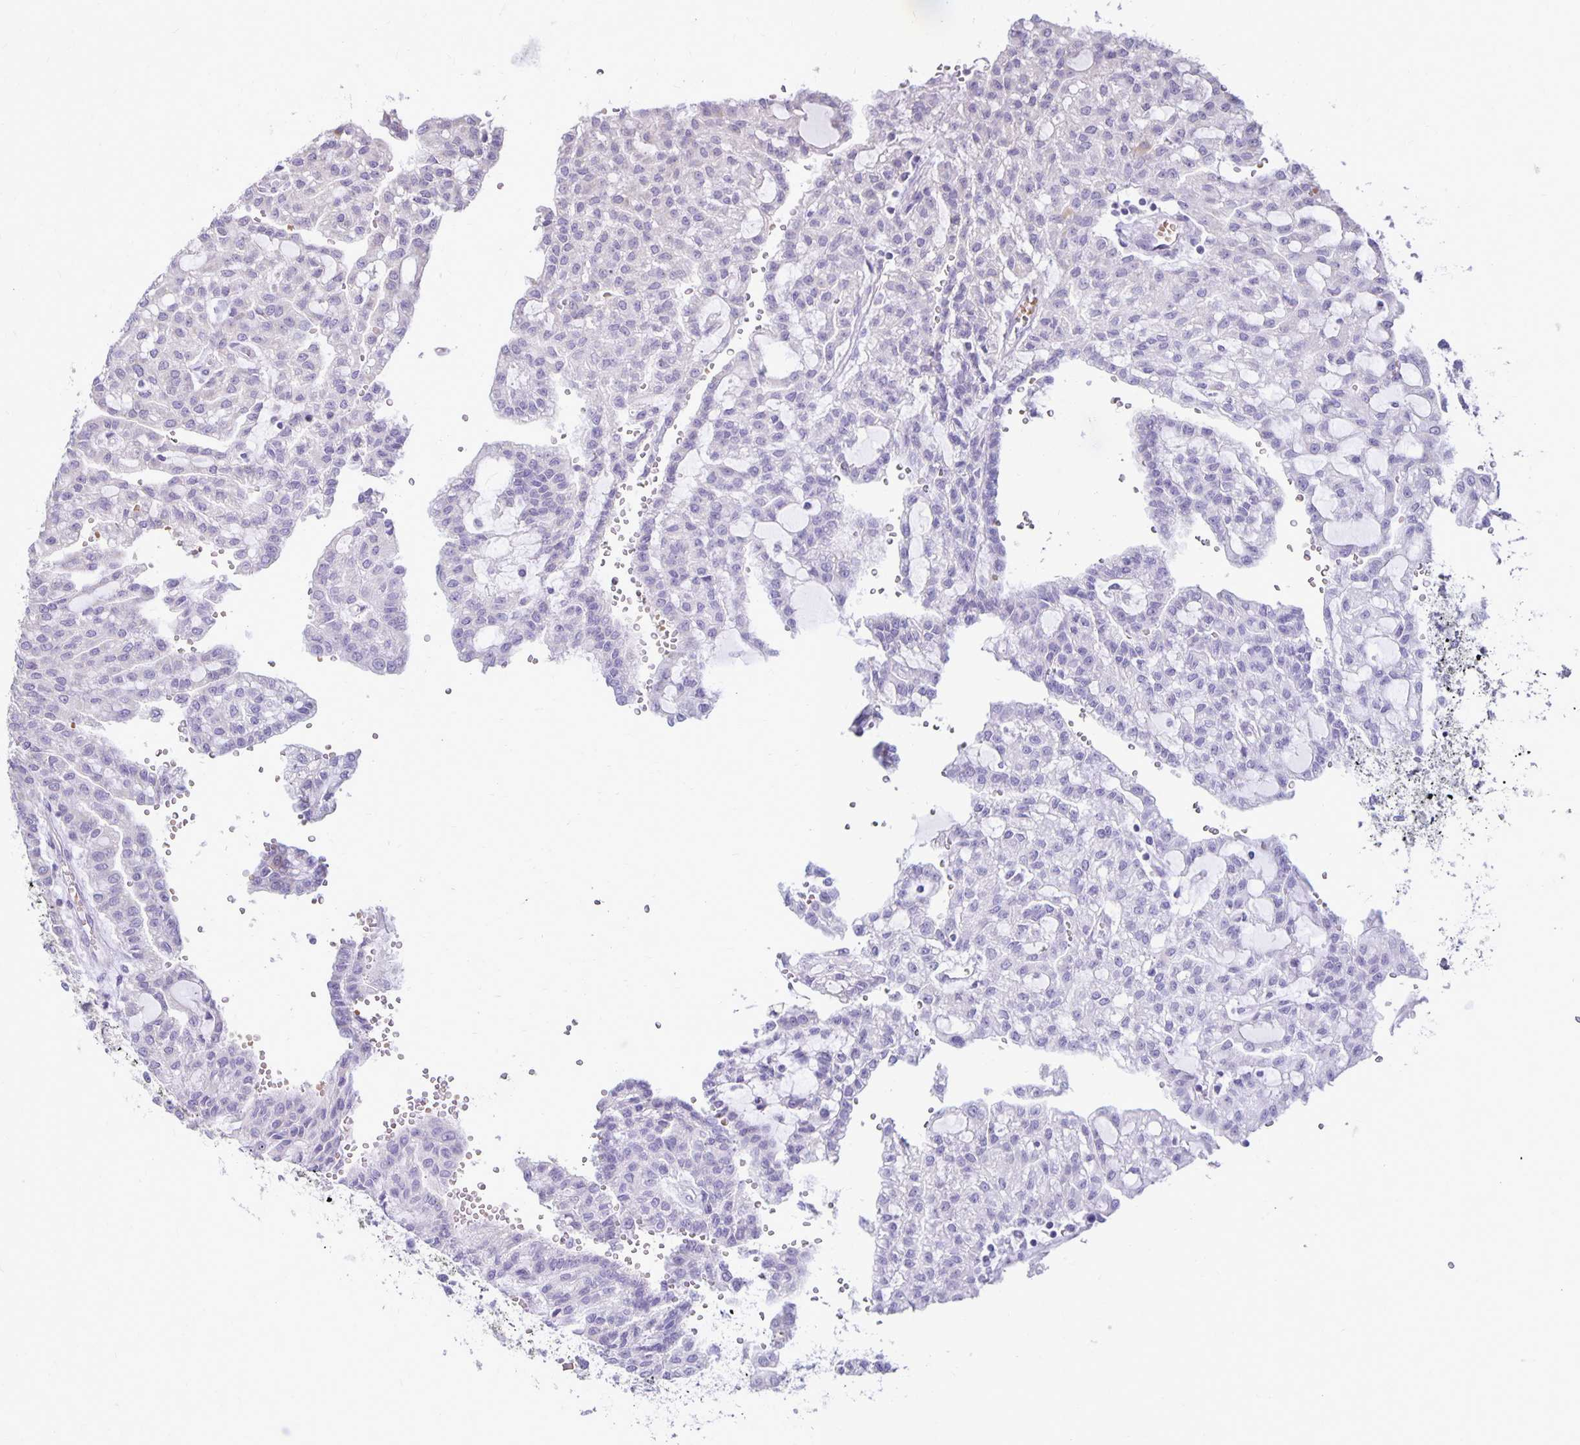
{"staining": {"intensity": "negative", "quantity": "none", "location": "none"}, "tissue": "renal cancer", "cell_type": "Tumor cells", "image_type": "cancer", "snomed": [{"axis": "morphology", "description": "Adenocarcinoma, NOS"}, {"axis": "topography", "description": "Kidney"}], "caption": "Immunohistochemical staining of human adenocarcinoma (renal) displays no significant positivity in tumor cells.", "gene": "FN3K", "patient": {"sex": "male", "age": 63}}